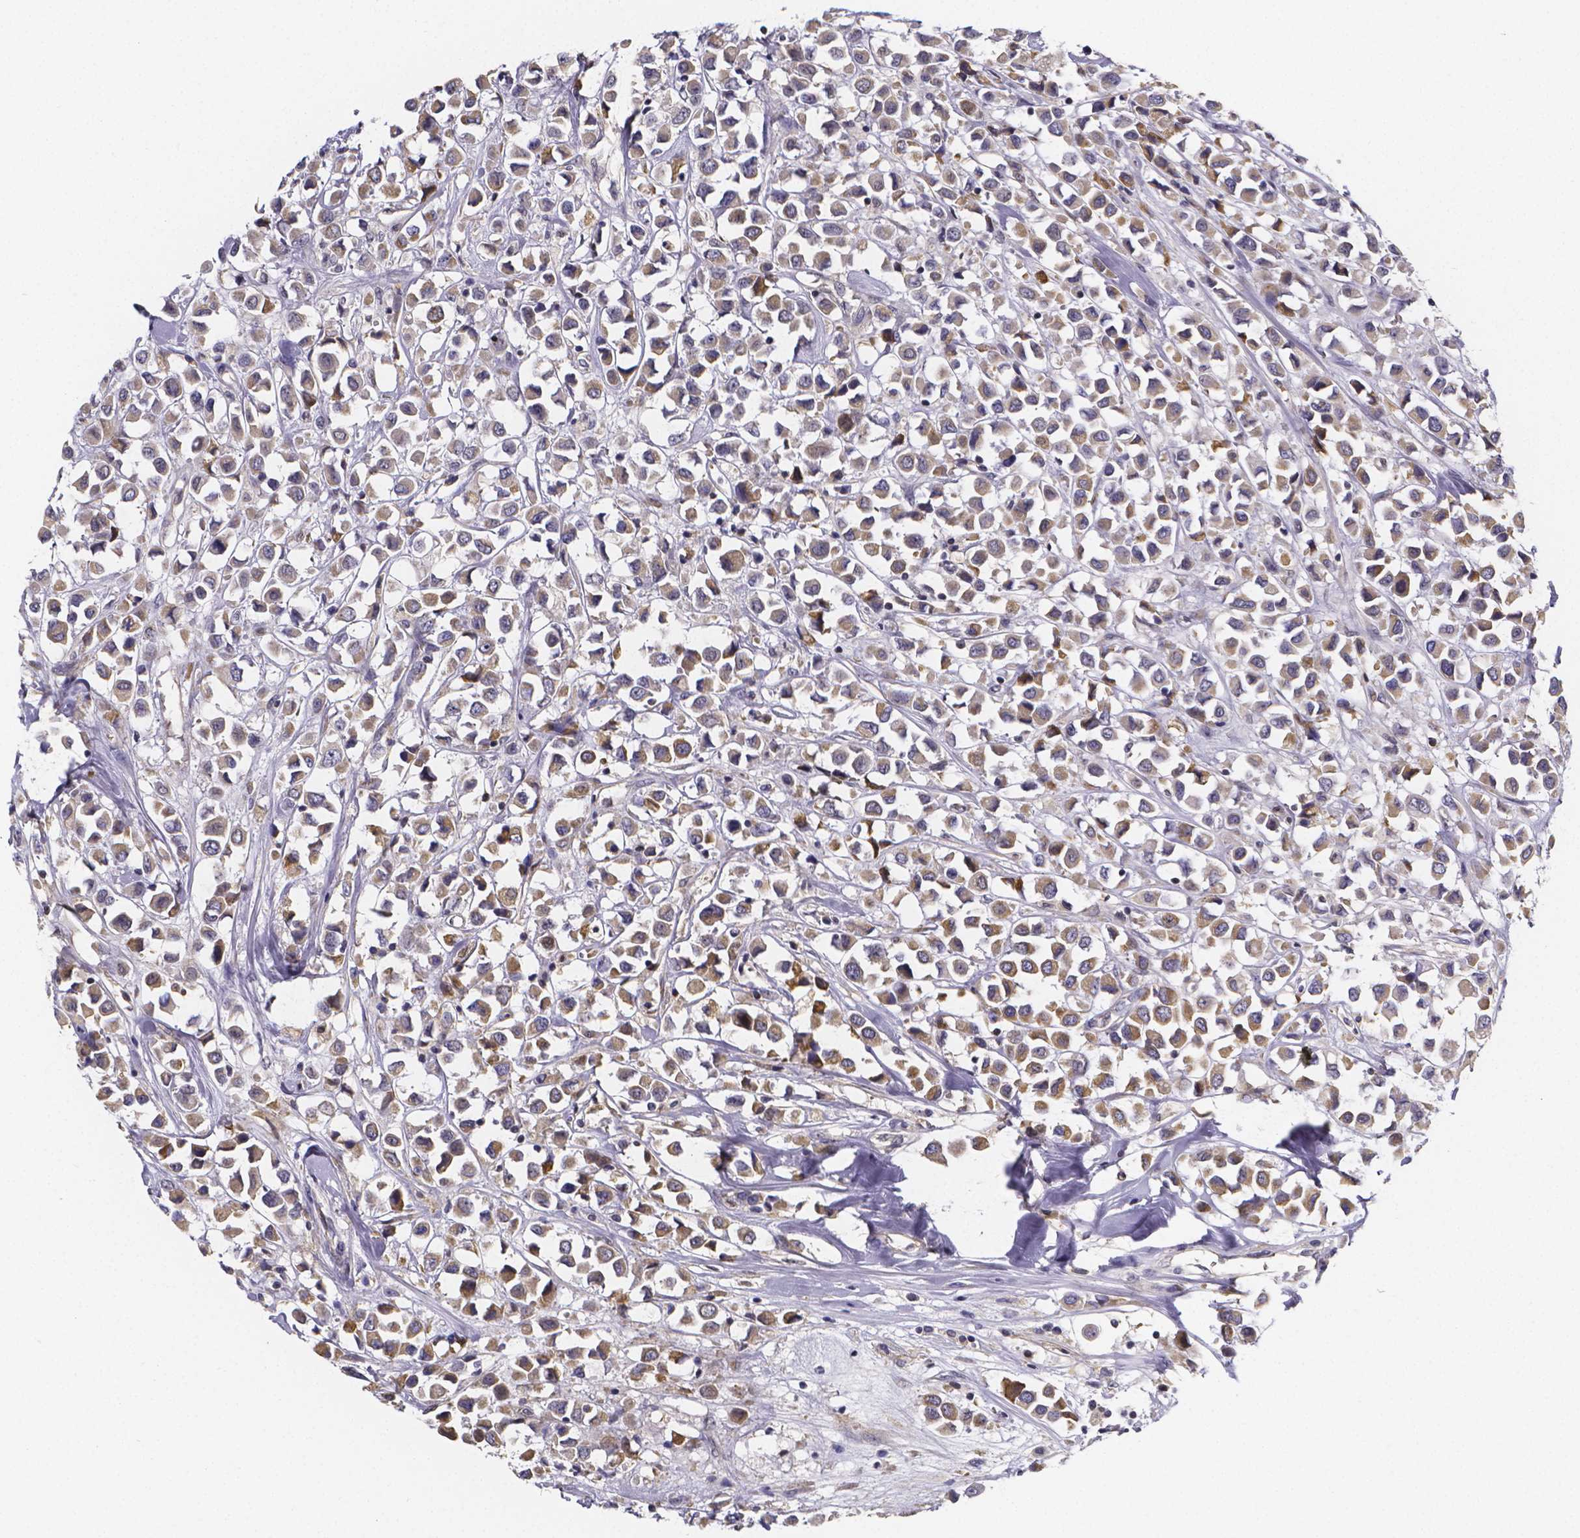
{"staining": {"intensity": "moderate", "quantity": "25%-75%", "location": "cytoplasmic/membranous"}, "tissue": "breast cancer", "cell_type": "Tumor cells", "image_type": "cancer", "snomed": [{"axis": "morphology", "description": "Duct carcinoma"}, {"axis": "topography", "description": "Breast"}], "caption": "Protein staining of breast cancer tissue displays moderate cytoplasmic/membranous expression in about 25%-75% of tumor cells.", "gene": "PAH", "patient": {"sex": "female", "age": 61}}